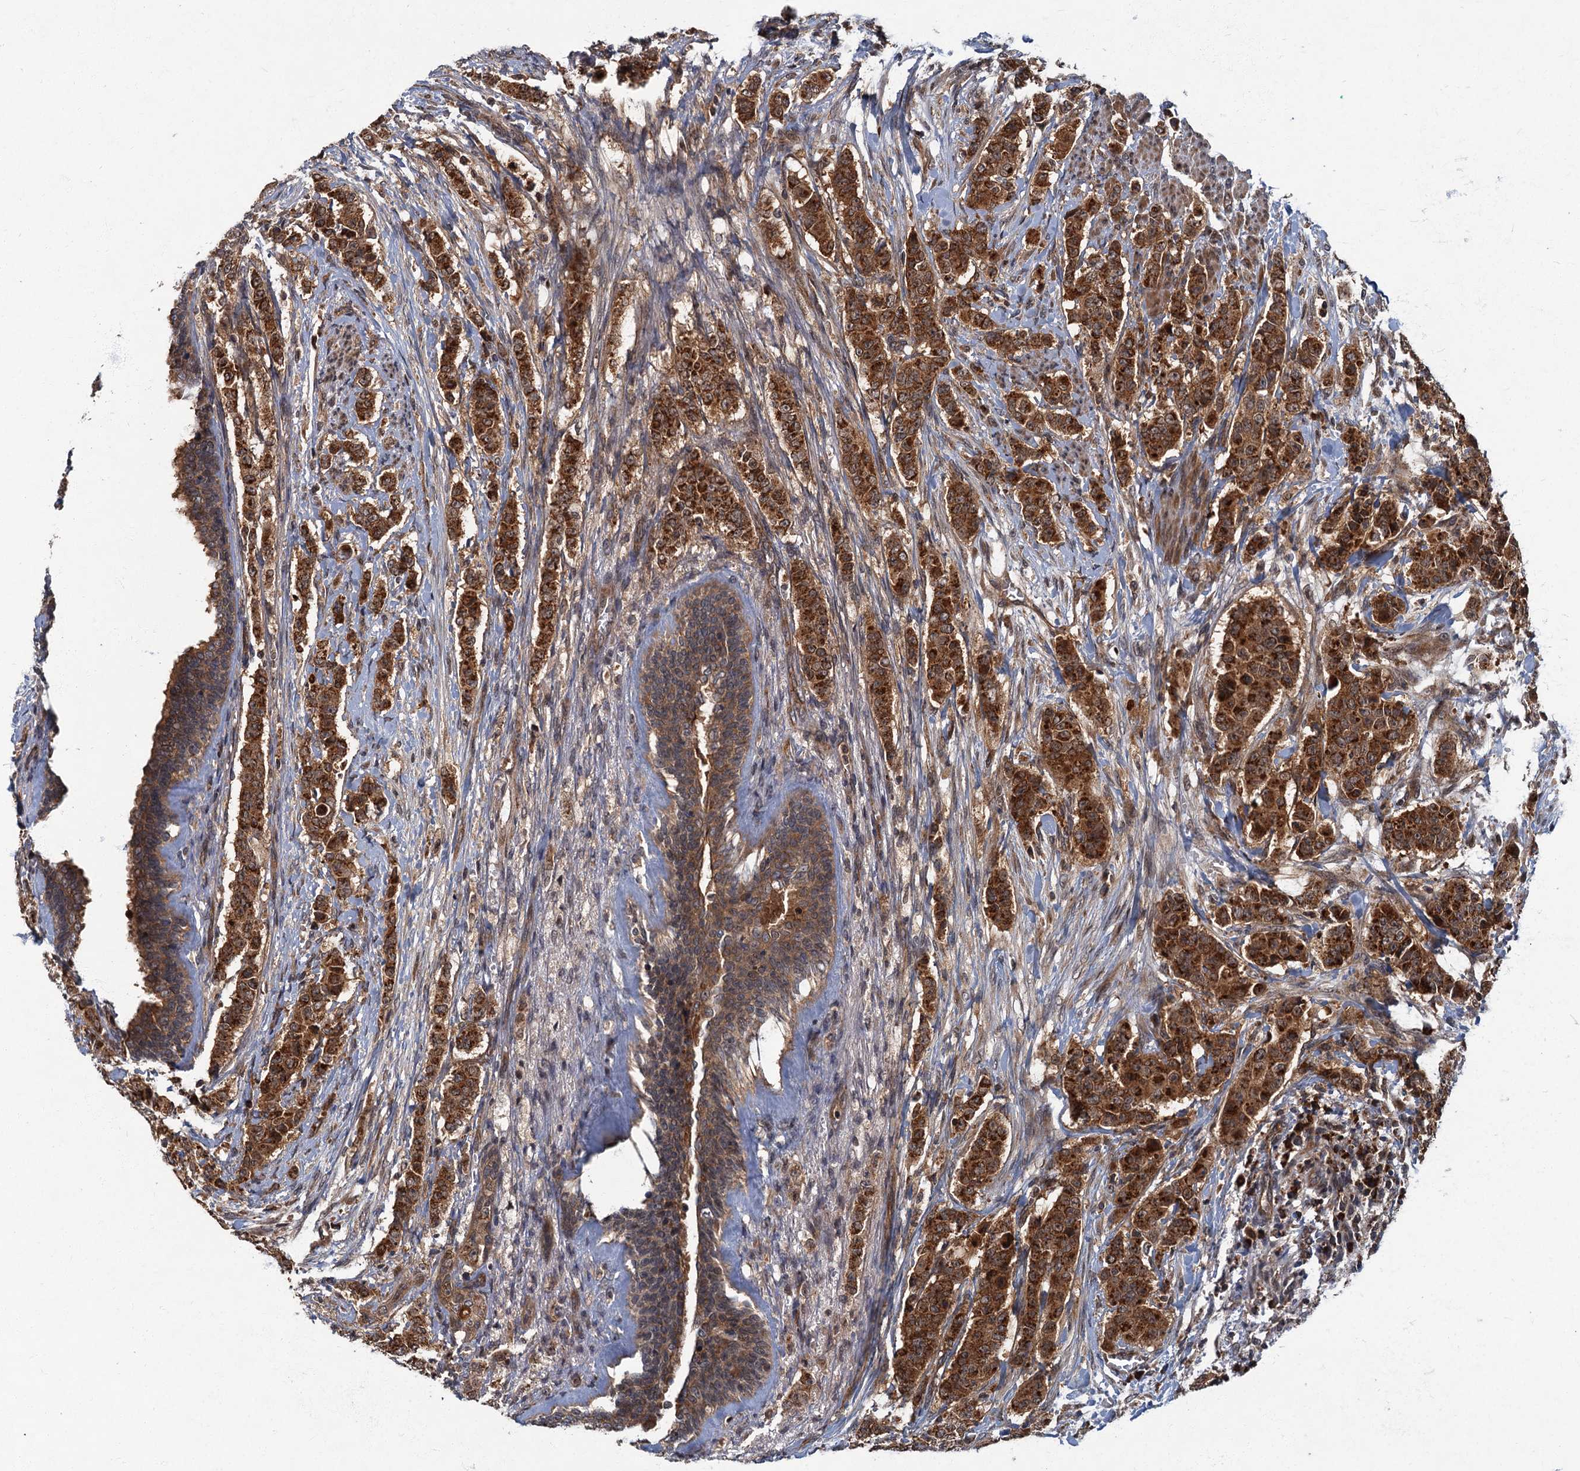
{"staining": {"intensity": "strong", "quantity": ">75%", "location": "cytoplasmic/membranous"}, "tissue": "breast cancer", "cell_type": "Tumor cells", "image_type": "cancer", "snomed": [{"axis": "morphology", "description": "Duct carcinoma"}, {"axis": "topography", "description": "Breast"}], "caption": "This photomicrograph displays breast invasive ductal carcinoma stained with immunohistochemistry (IHC) to label a protein in brown. The cytoplasmic/membranous of tumor cells show strong positivity for the protein. Nuclei are counter-stained blue.", "gene": "SLC11A2", "patient": {"sex": "female", "age": 40}}